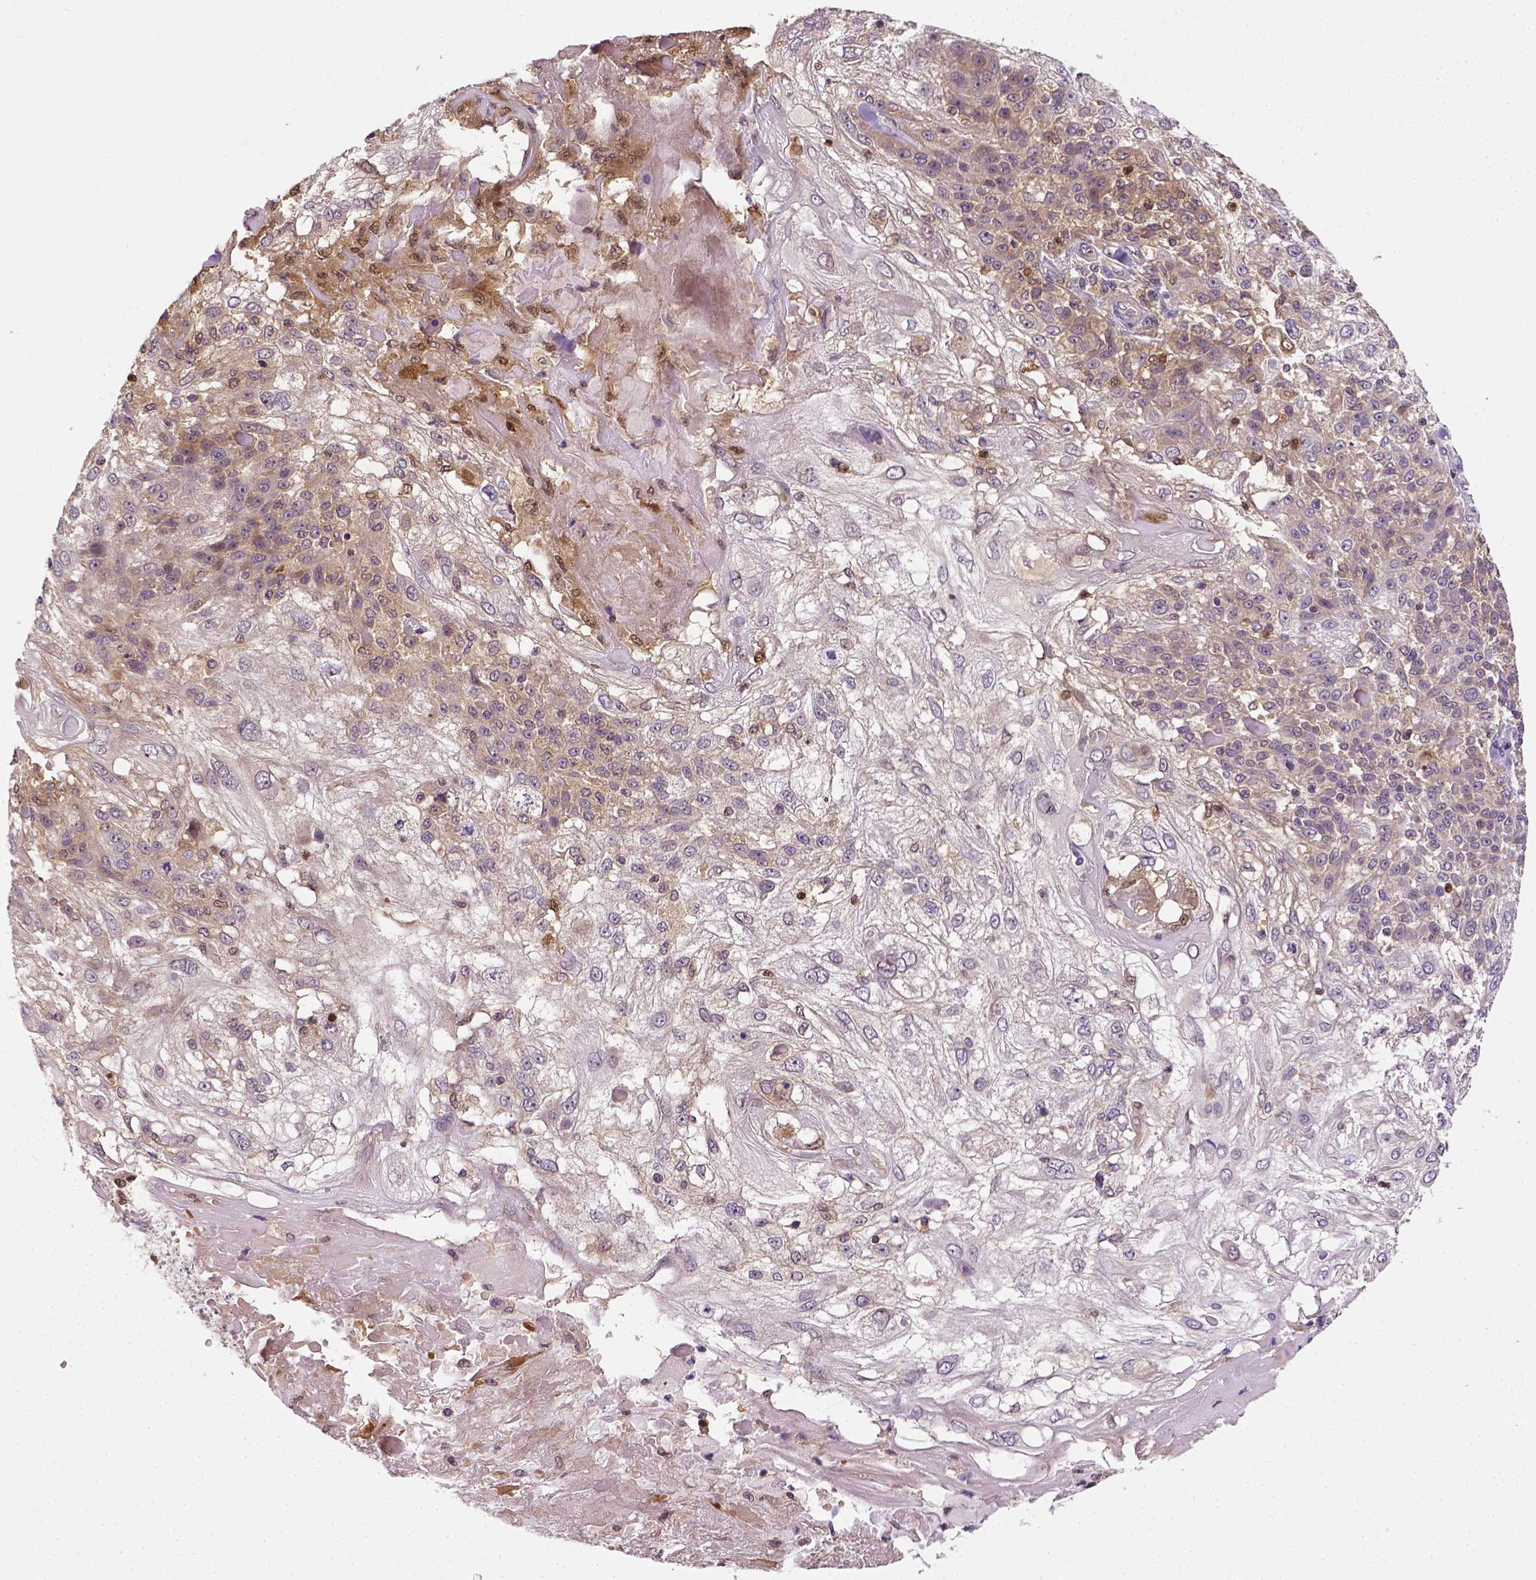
{"staining": {"intensity": "weak", "quantity": "25%-75%", "location": "cytoplasmic/membranous"}, "tissue": "skin cancer", "cell_type": "Tumor cells", "image_type": "cancer", "snomed": [{"axis": "morphology", "description": "Normal tissue, NOS"}, {"axis": "morphology", "description": "Squamous cell carcinoma, NOS"}, {"axis": "topography", "description": "Skin"}], "caption": "Immunohistochemical staining of human skin cancer exhibits low levels of weak cytoplasmic/membranous staining in approximately 25%-75% of tumor cells. The protein of interest is stained brown, and the nuclei are stained in blue (DAB IHC with brightfield microscopy, high magnification).", "gene": "MATK", "patient": {"sex": "female", "age": 83}}